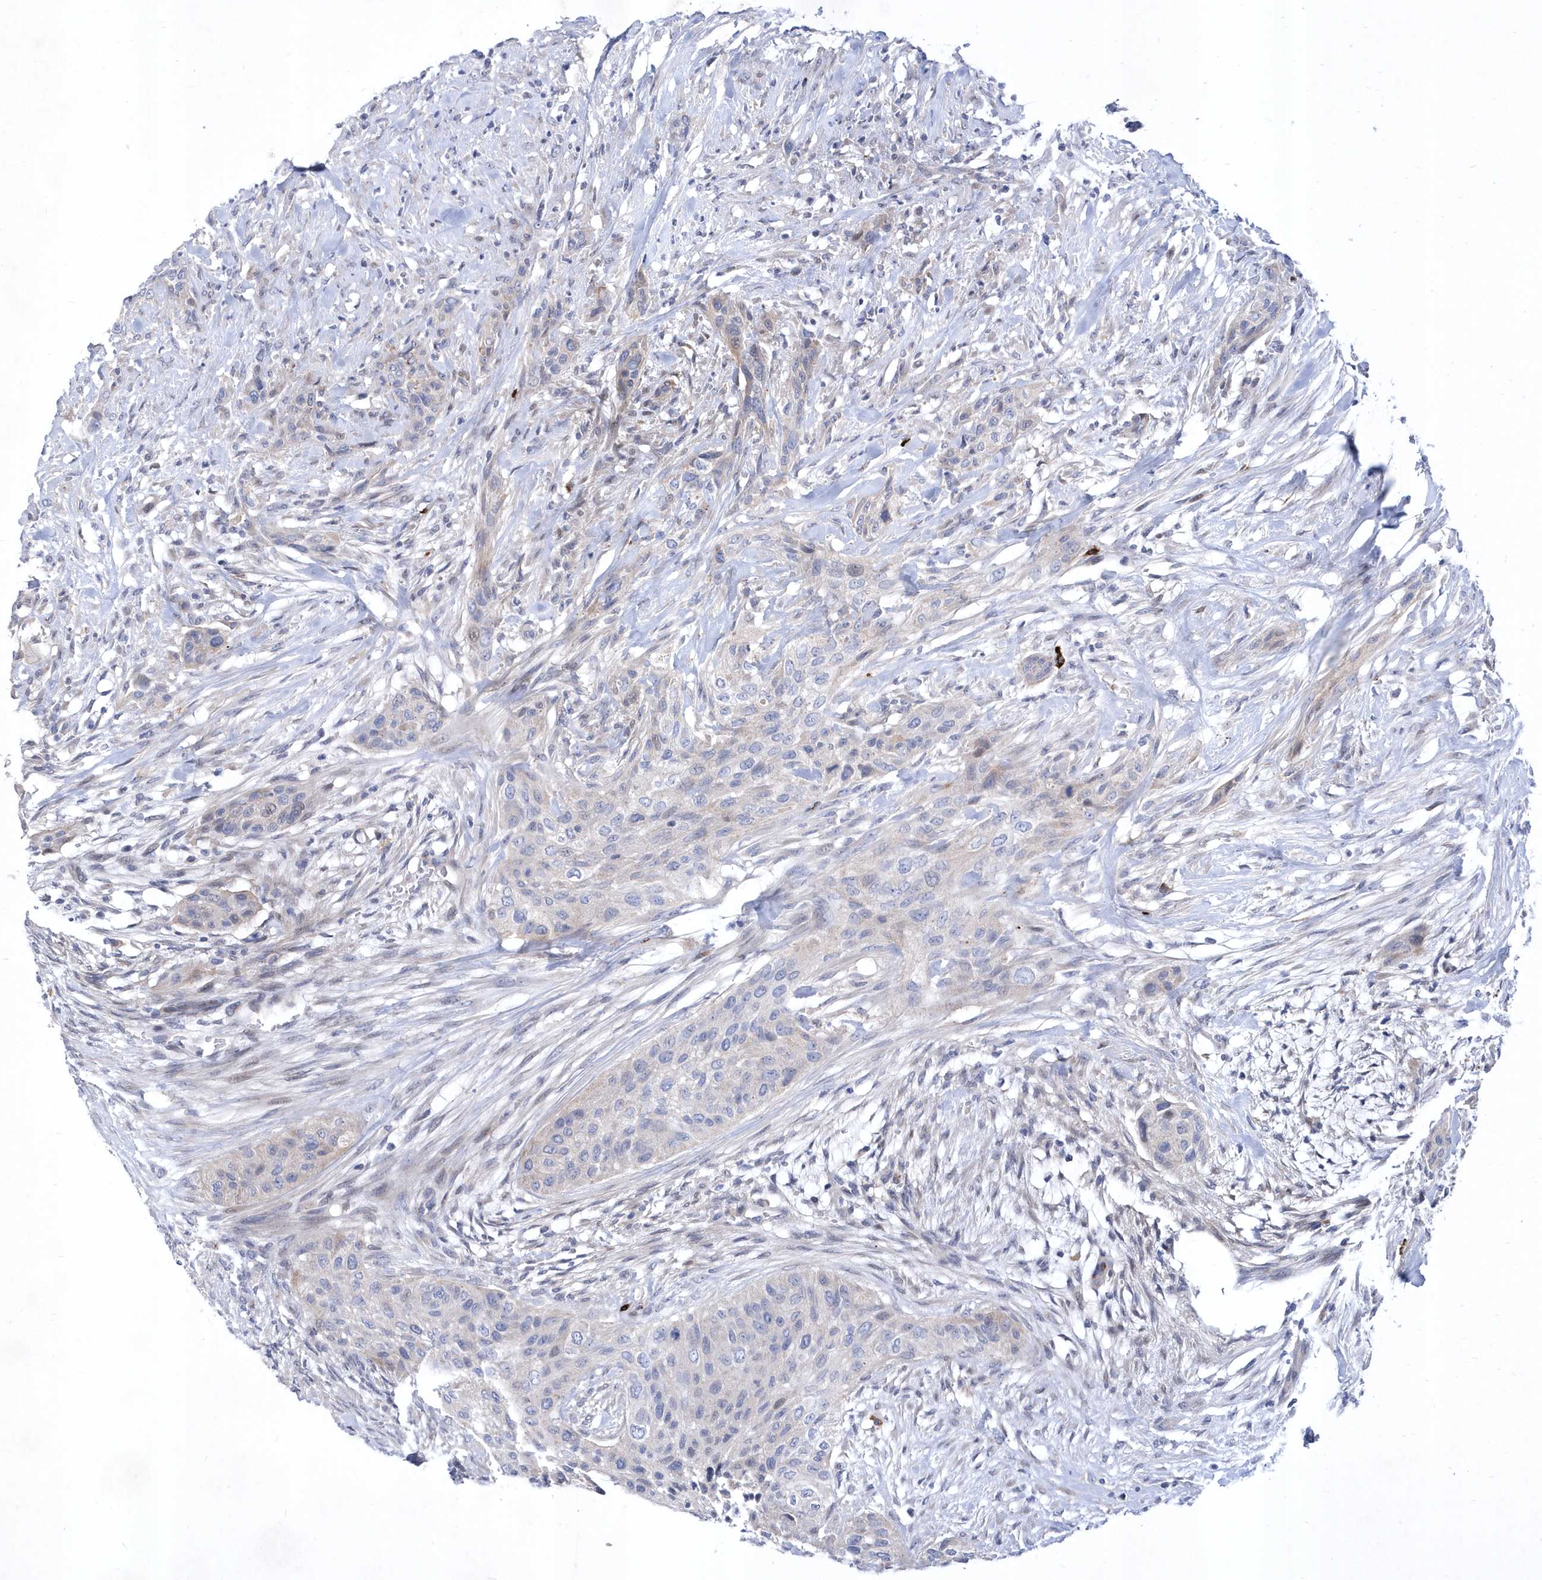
{"staining": {"intensity": "negative", "quantity": "none", "location": "none"}, "tissue": "urothelial cancer", "cell_type": "Tumor cells", "image_type": "cancer", "snomed": [{"axis": "morphology", "description": "Urothelial carcinoma, High grade"}, {"axis": "topography", "description": "Urinary bladder"}], "caption": "The IHC histopathology image has no significant staining in tumor cells of urothelial carcinoma (high-grade) tissue.", "gene": "LONRF2", "patient": {"sex": "male", "age": 35}}